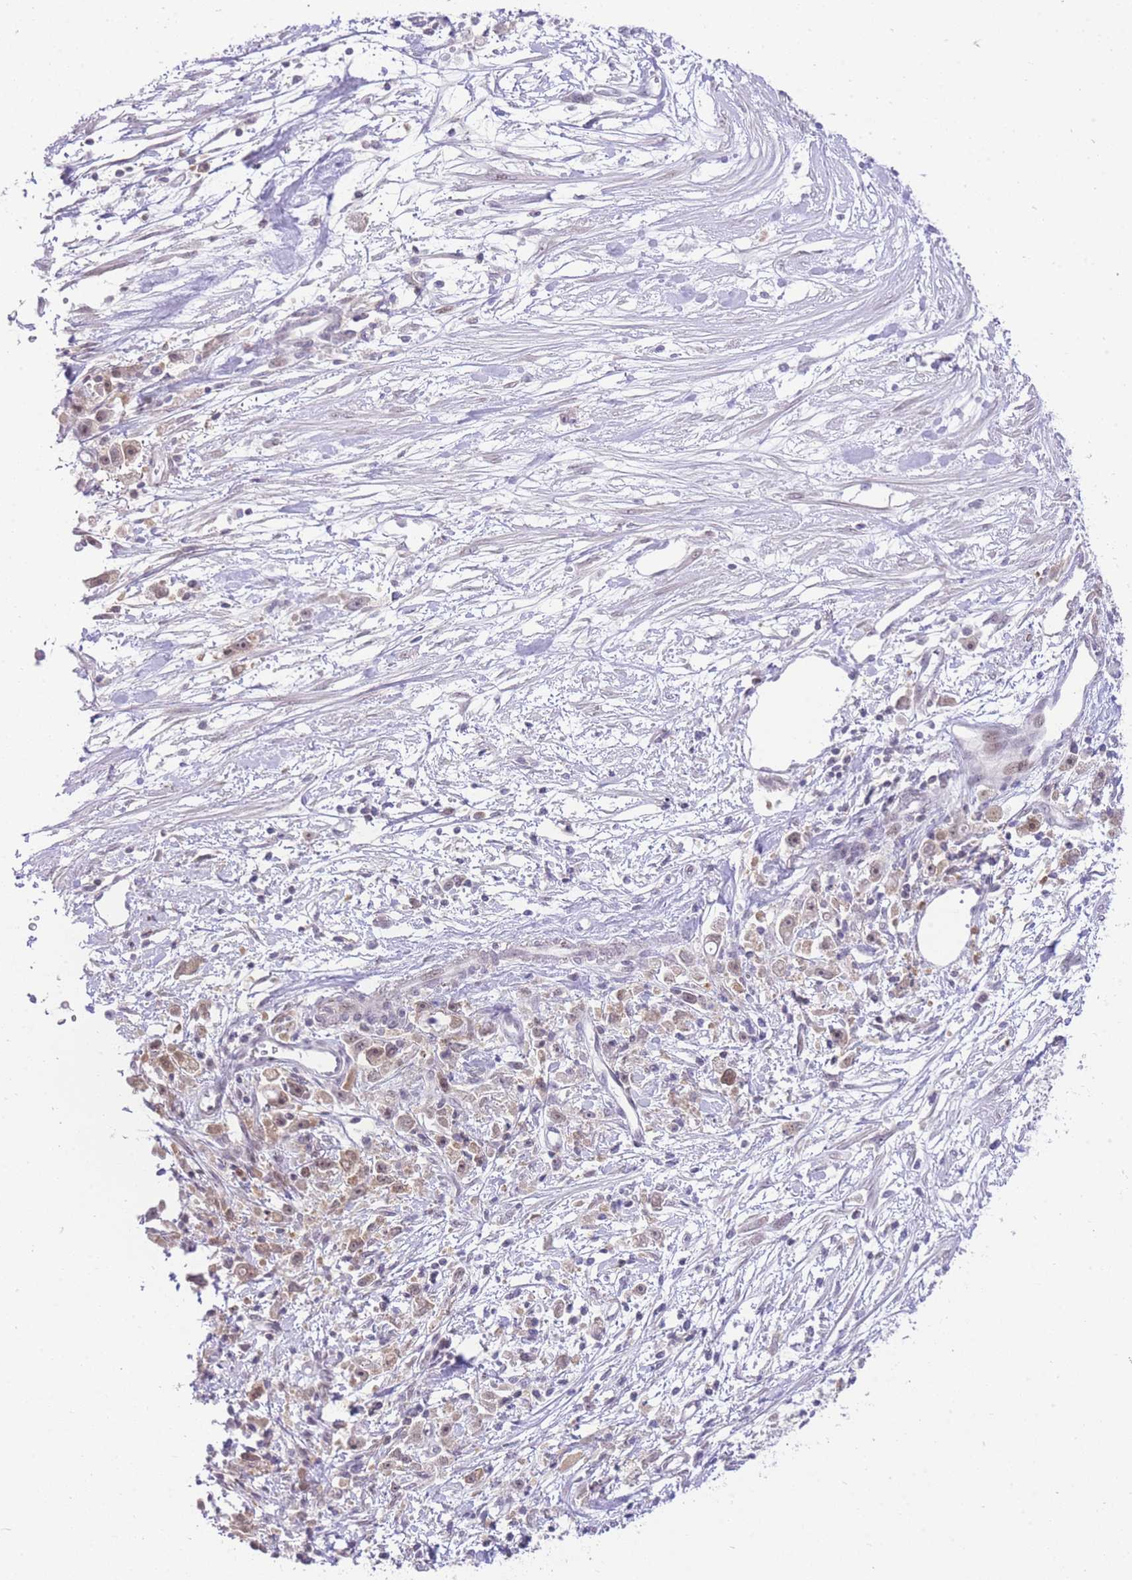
{"staining": {"intensity": "weak", "quantity": "<25%", "location": "nuclear"}, "tissue": "stomach cancer", "cell_type": "Tumor cells", "image_type": "cancer", "snomed": [{"axis": "morphology", "description": "Adenocarcinoma, NOS"}, {"axis": "topography", "description": "Stomach"}], "caption": "Immunohistochemical staining of stomach adenocarcinoma reveals no significant staining in tumor cells.", "gene": "STK39", "patient": {"sex": "female", "age": 59}}